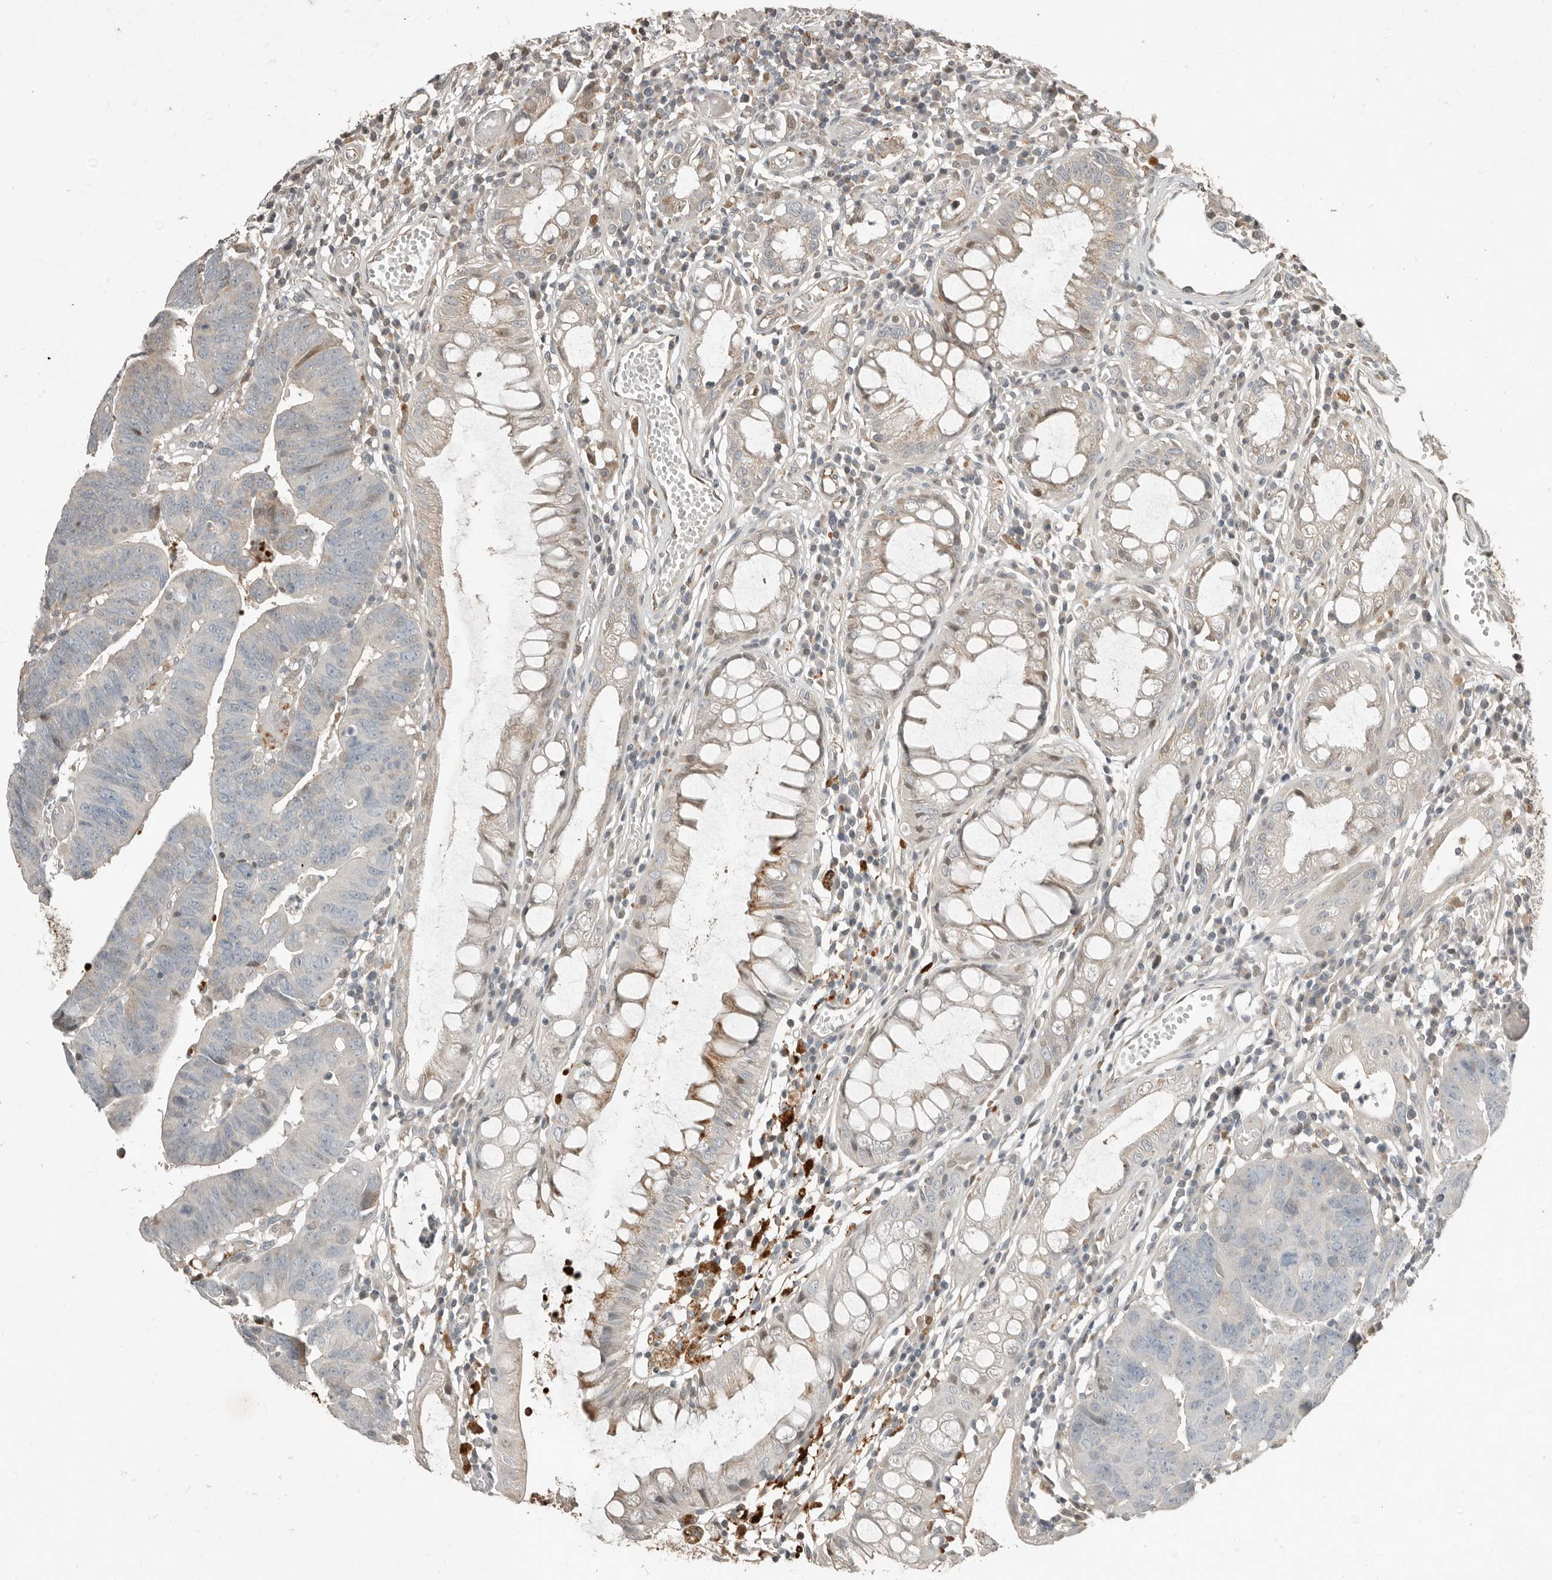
{"staining": {"intensity": "negative", "quantity": "none", "location": "none"}, "tissue": "colorectal cancer", "cell_type": "Tumor cells", "image_type": "cancer", "snomed": [{"axis": "morphology", "description": "Adenocarcinoma, NOS"}, {"axis": "topography", "description": "Rectum"}], "caption": "Colorectal cancer (adenocarcinoma) was stained to show a protein in brown. There is no significant staining in tumor cells.", "gene": "KLHL38", "patient": {"sex": "female", "age": 65}}